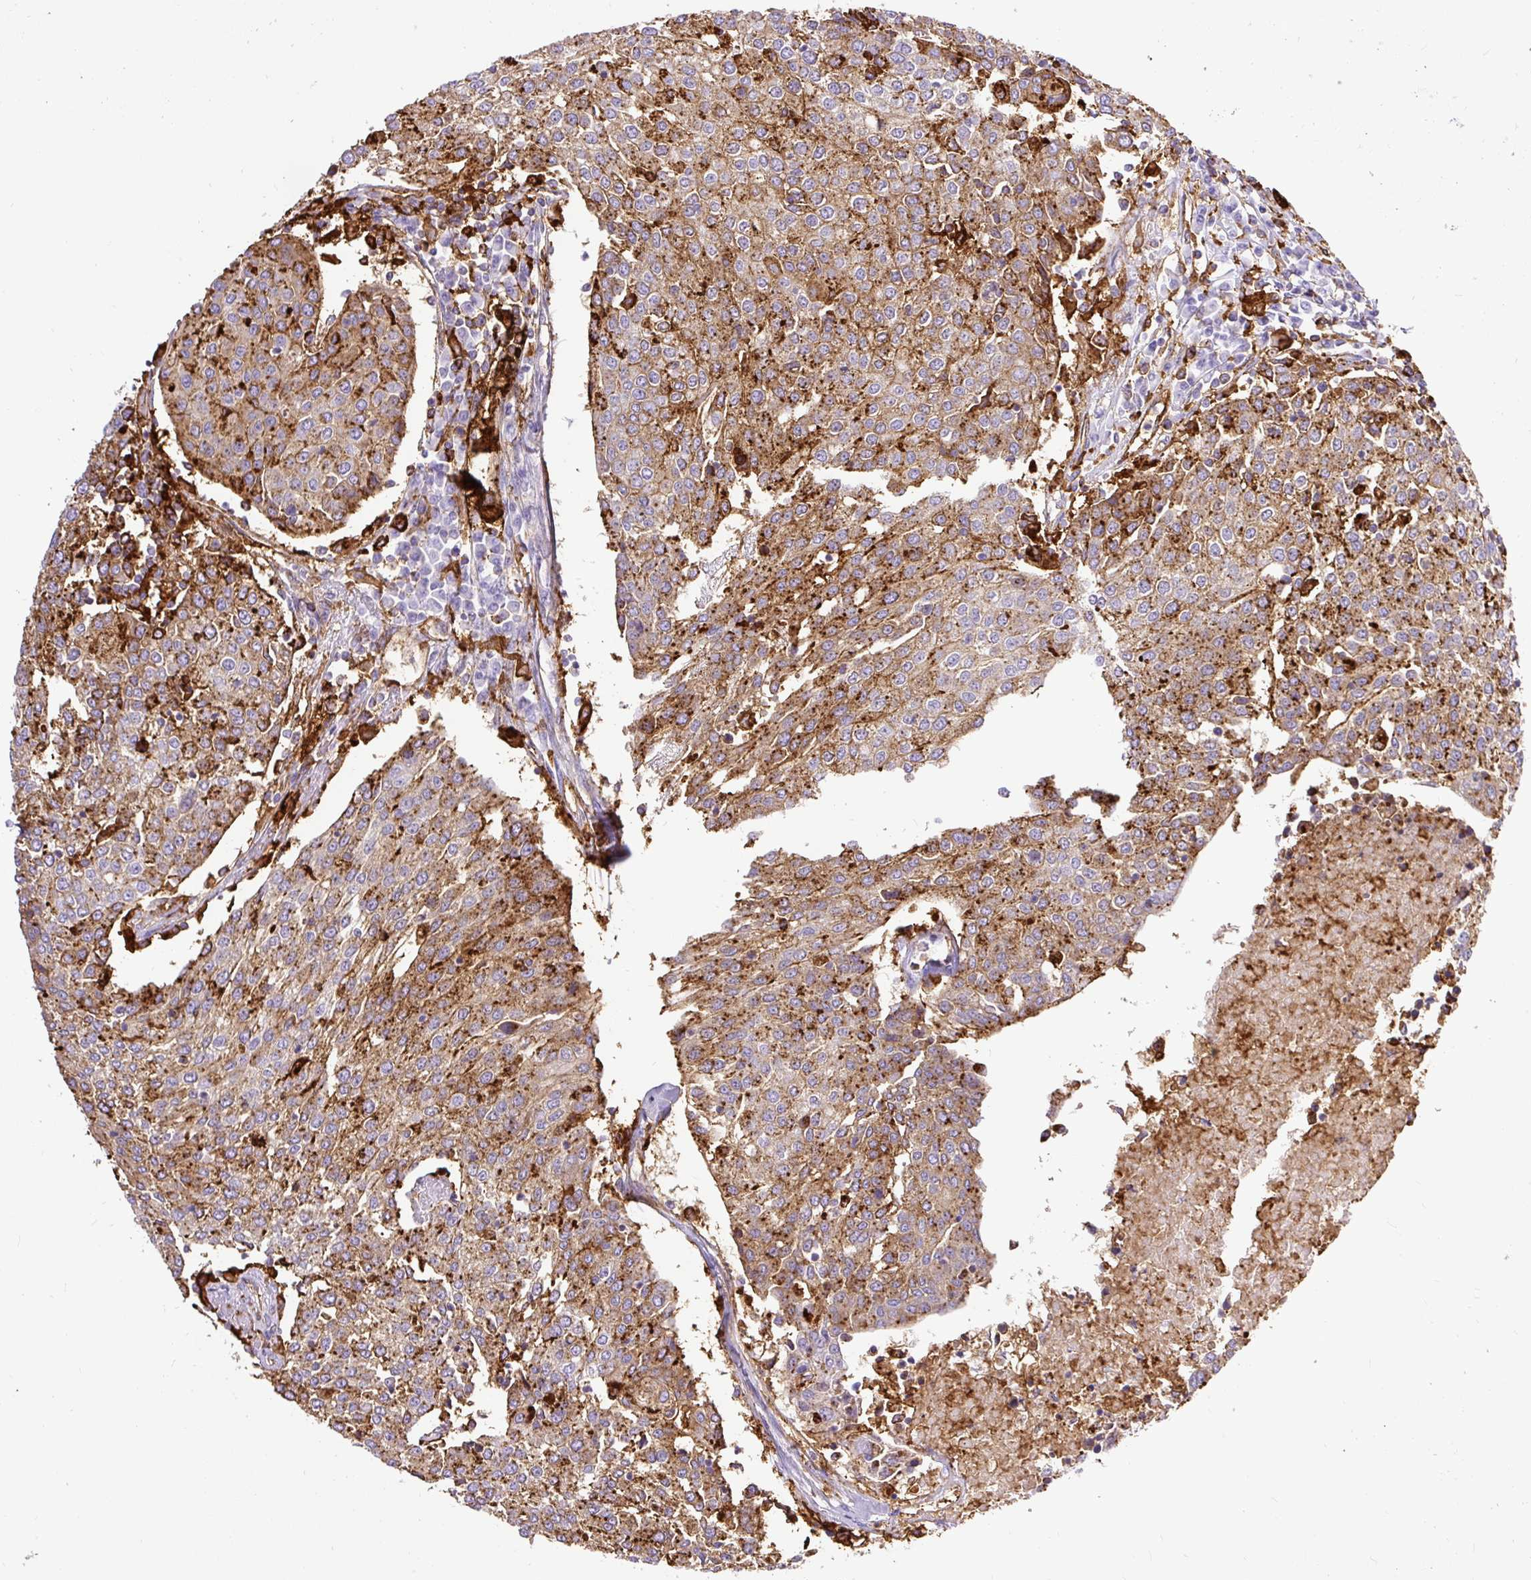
{"staining": {"intensity": "moderate", "quantity": ">75%", "location": "cytoplasmic/membranous"}, "tissue": "urothelial cancer", "cell_type": "Tumor cells", "image_type": "cancer", "snomed": [{"axis": "morphology", "description": "Urothelial carcinoma, High grade"}, {"axis": "topography", "description": "Urinary bladder"}], "caption": "The histopathology image demonstrates staining of high-grade urothelial carcinoma, revealing moderate cytoplasmic/membranous protein staining (brown color) within tumor cells.", "gene": "HLA-DRA", "patient": {"sex": "female", "age": 85}}